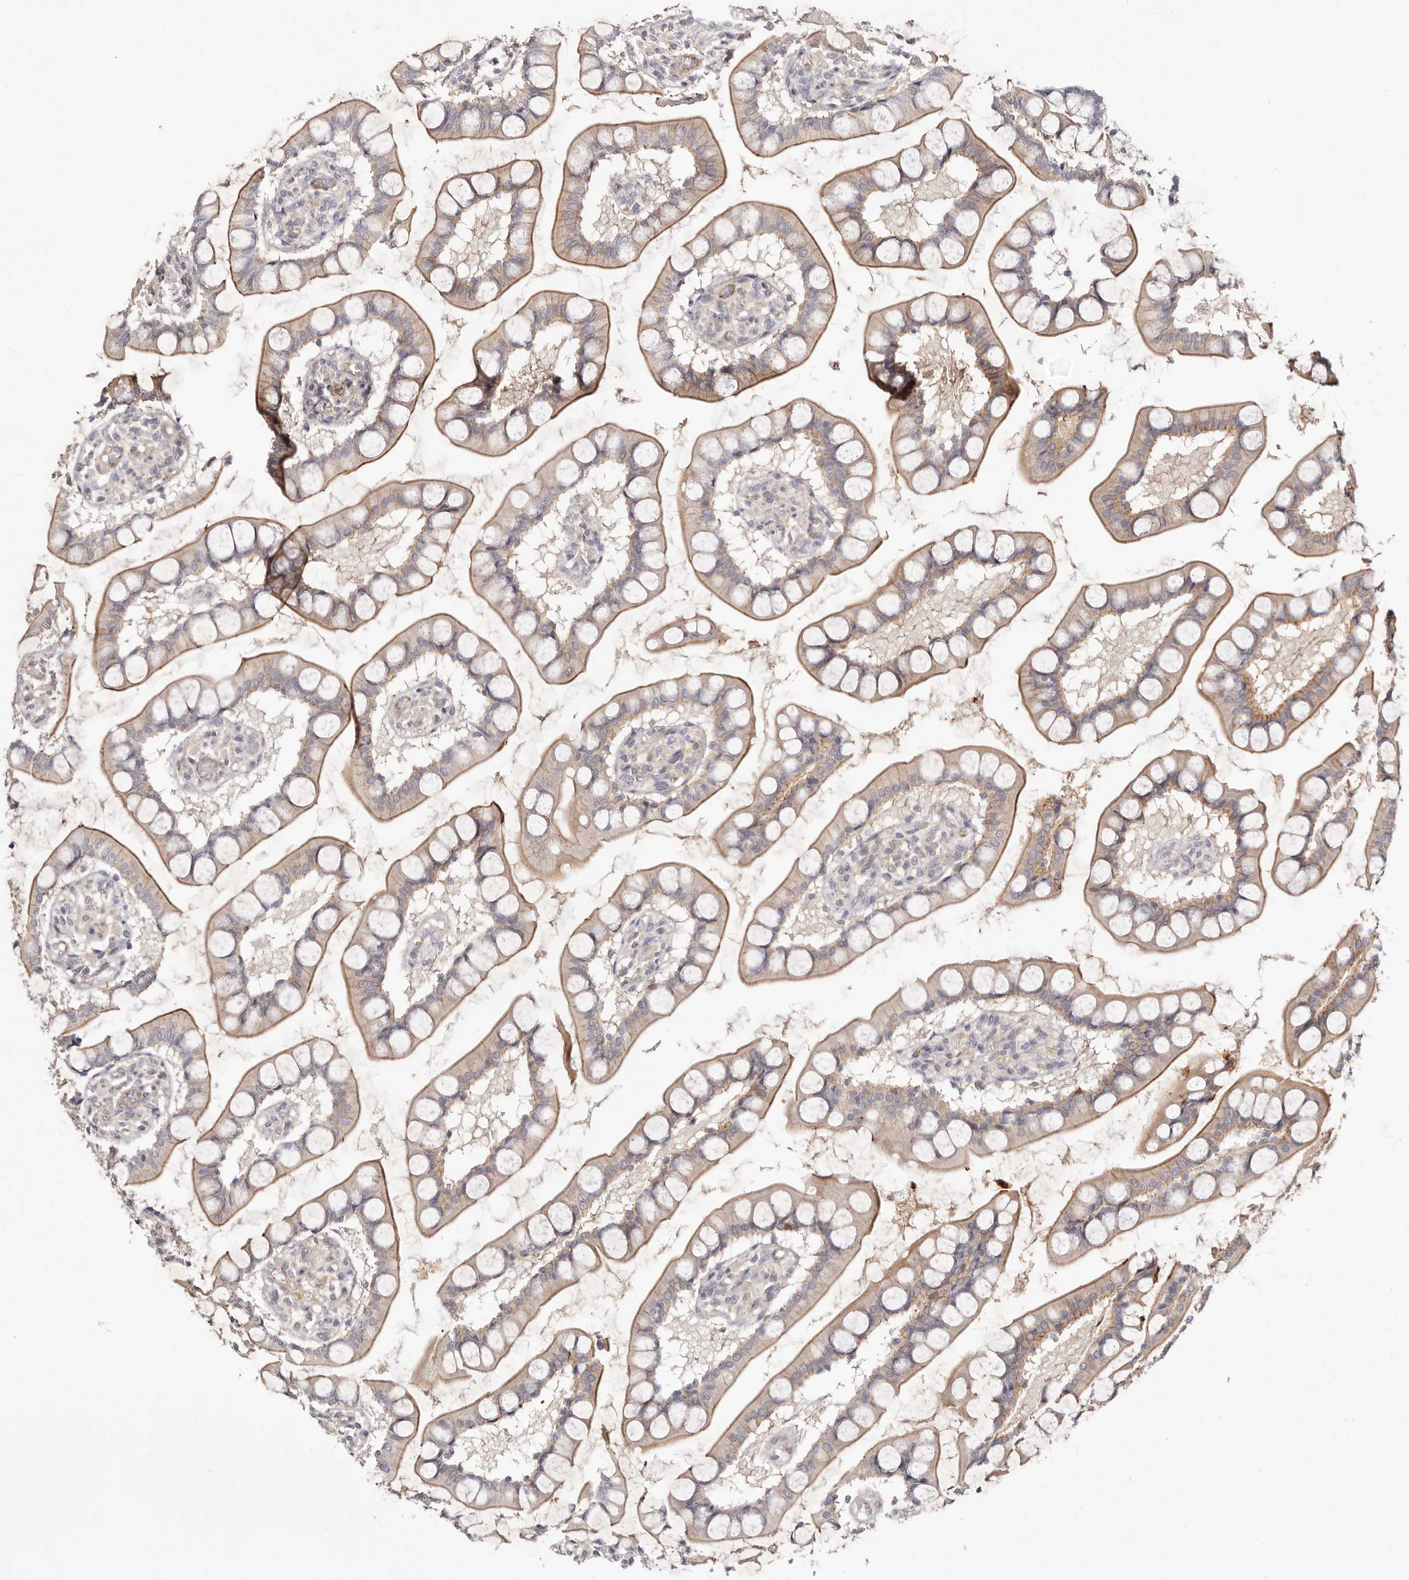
{"staining": {"intensity": "moderate", "quantity": "25%-75%", "location": "cytoplasmic/membranous"}, "tissue": "small intestine", "cell_type": "Glandular cells", "image_type": "normal", "snomed": [{"axis": "morphology", "description": "Normal tissue, NOS"}, {"axis": "topography", "description": "Small intestine"}], "caption": "The histopathology image shows staining of benign small intestine, revealing moderate cytoplasmic/membranous protein expression (brown color) within glandular cells. (Stains: DAB in brown, nuclei in blue, Microscopy: brightfield microscopy at high magnification).", "gene": "SLC35B2", "patient": {"sex": "male", "age": 52}}